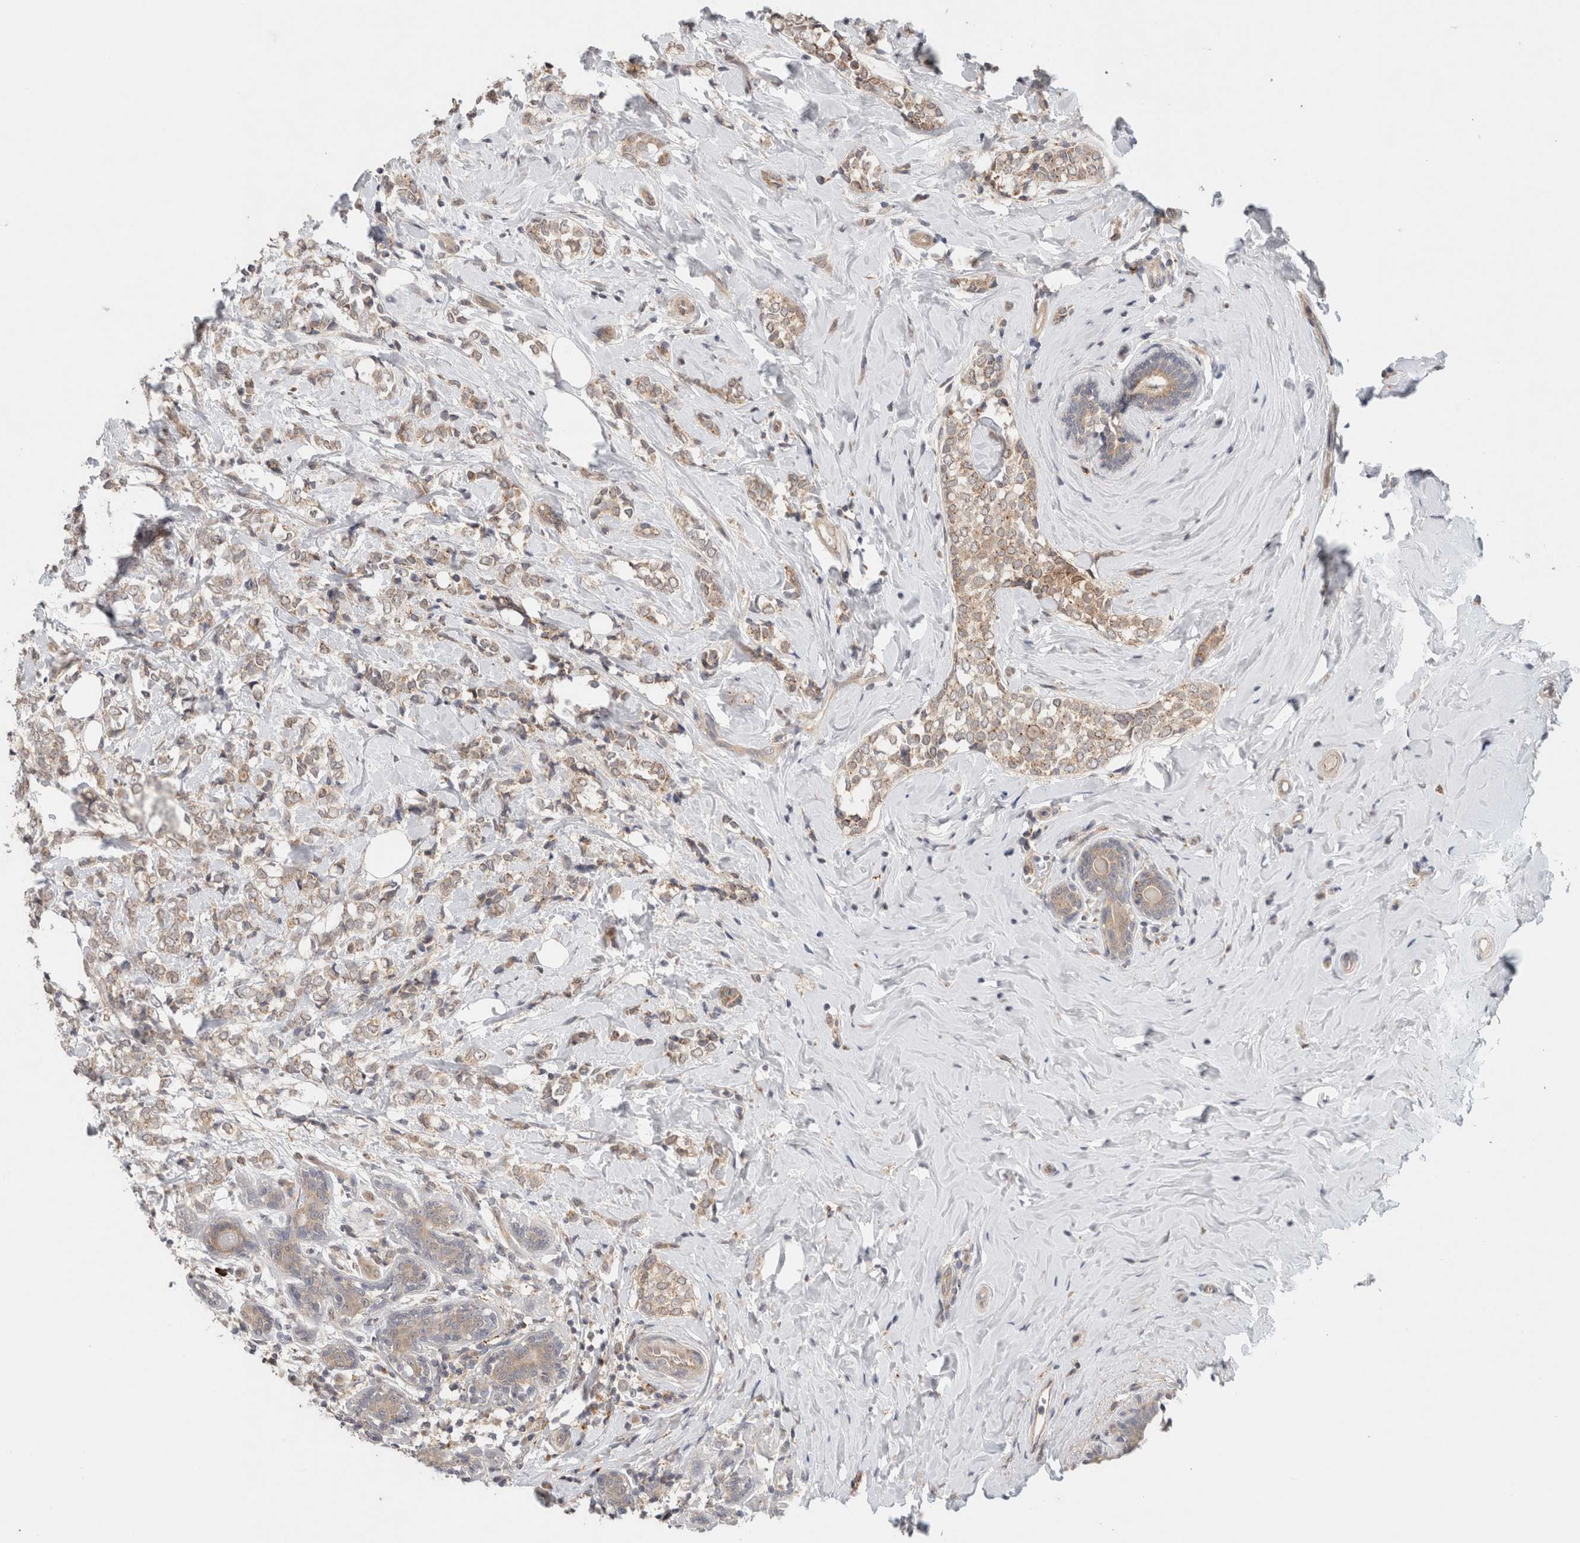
{"staining": {"intensity": "weak", "quantity": "25%-75%", "location": "cytoplasmic/membranous"}, "tissue": "breast cancer", "cell_type": "Tumor cells", "image_type": "cancer", "snomed": [{"axis": "morphology", "description": "Normal tissue, NOS"}, {"axis": "morphology", "description": "Lobular carcinoma"}, {"axis": "topography", "description": "Breast"}], "caption": "Immunohistochemistry (IHC) of human breast cancer (lobular carcinoma) reveals low levels of weak cytoplasmic/membranous expression in about 25%-75% of tumor cells.", "gene": "SGK1", "patient": {"sex": "female", "age": 47}}